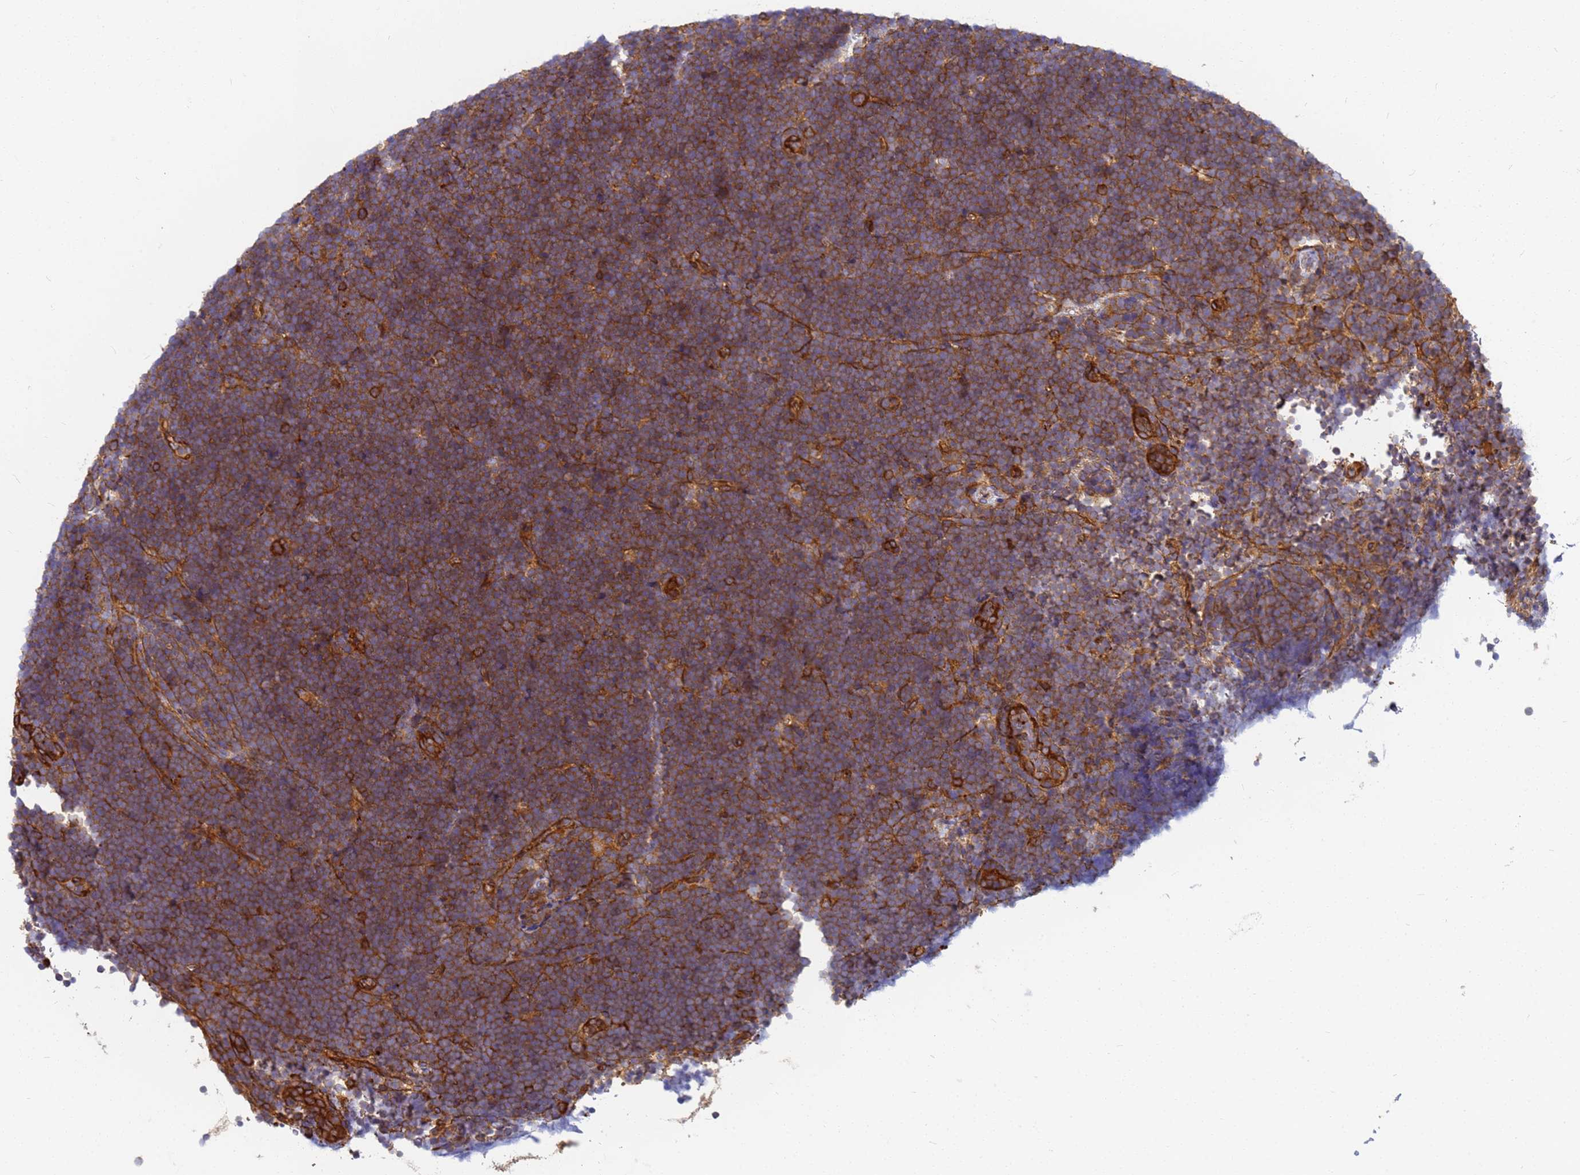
{"staining": {"intensity": "moderate", "quantity": ">75%", "location": "cytoplasmic/membranous"}, "tissue": "lymphoma", "cell_type": "Tumor cells", "image_type": "cancer", "snomed": [{"axis": "morphology", "description": "Malignant lymphoma, non-Hodgkin's type, High grade"}, {"axis": "topography", "description": "Lymph node"}], "caption": "Immunohistochemistry staining of lymphoma, which displays medium levels of moderate cytoplasmic/membranous positivity in approximately >75% of tumor cells indicating moderate cytoplasmic/membranous protein positivity. The staining was performed using DAB (3,3'-diaminobenzidine) (brown) for protein detection and nuclei were counterstained in hematoxylin (blue).", "gene": "C2CD5", "patient": {"sex": "male", "age": 13}}